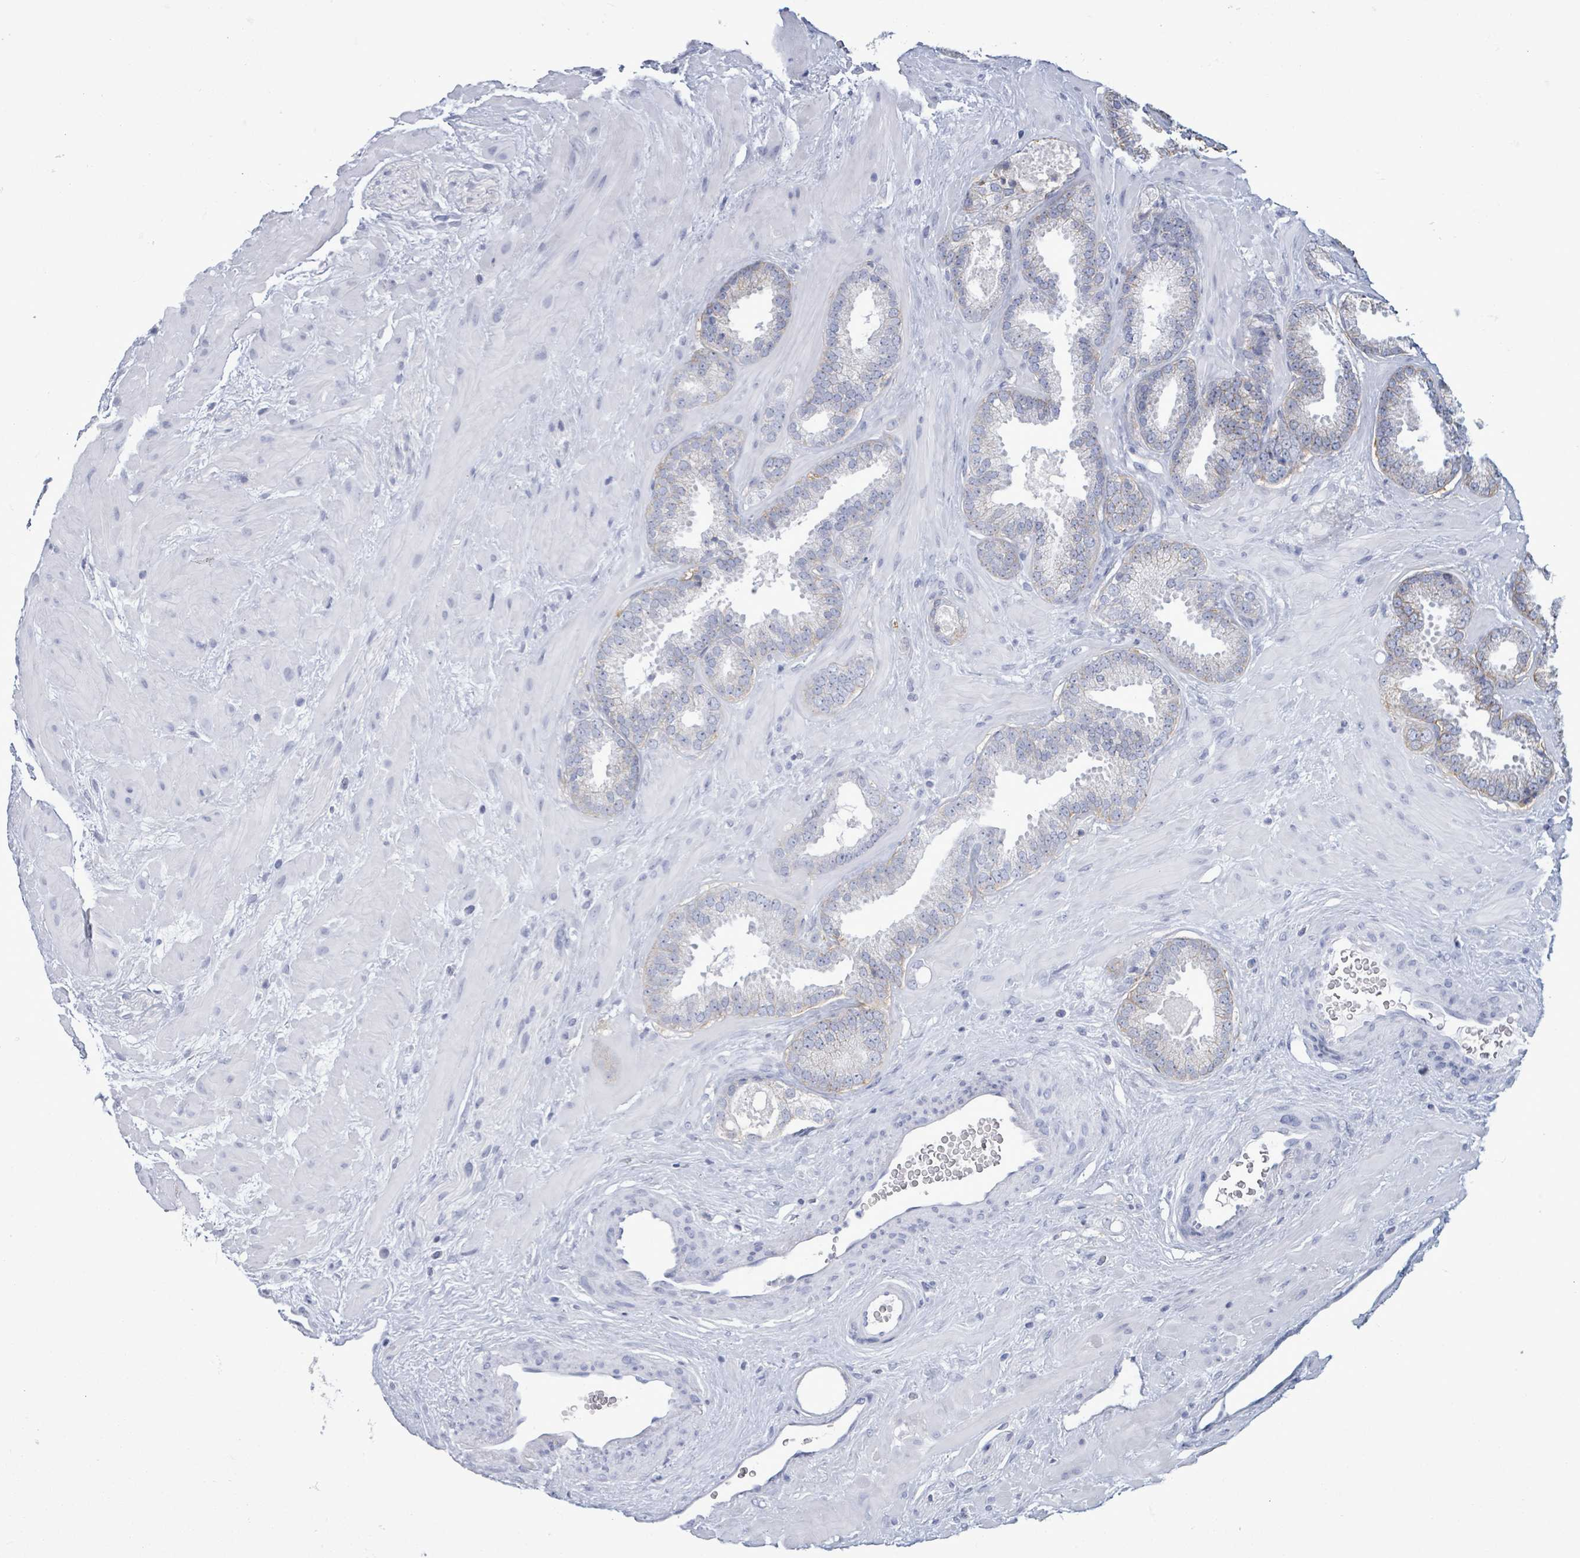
{"staining": {"intensity": "moderate", "quantity": "<25%", "location": "cytoplasmic/membranous"}, "tissue": "prostate cancer", "cell_type": "Tumor cells", "image_type": "cancer", "snomed": [{"axis": "morphology", "description": "Adenocarcinoma, Low grade"}, {"axis": "topography", "description": "Prostate"}], "caption": "IHC of human prostate cancer (adenocarcinoma (low-grade)) reveals low levels of moderate cytoplasmic/membranous positivity in about <25% of tumor cells. (brown staining indicates protein expression, while blue staining denotes nuclei).", "gene": "BSG", "patient": {"sex": "male", "age": 62}}